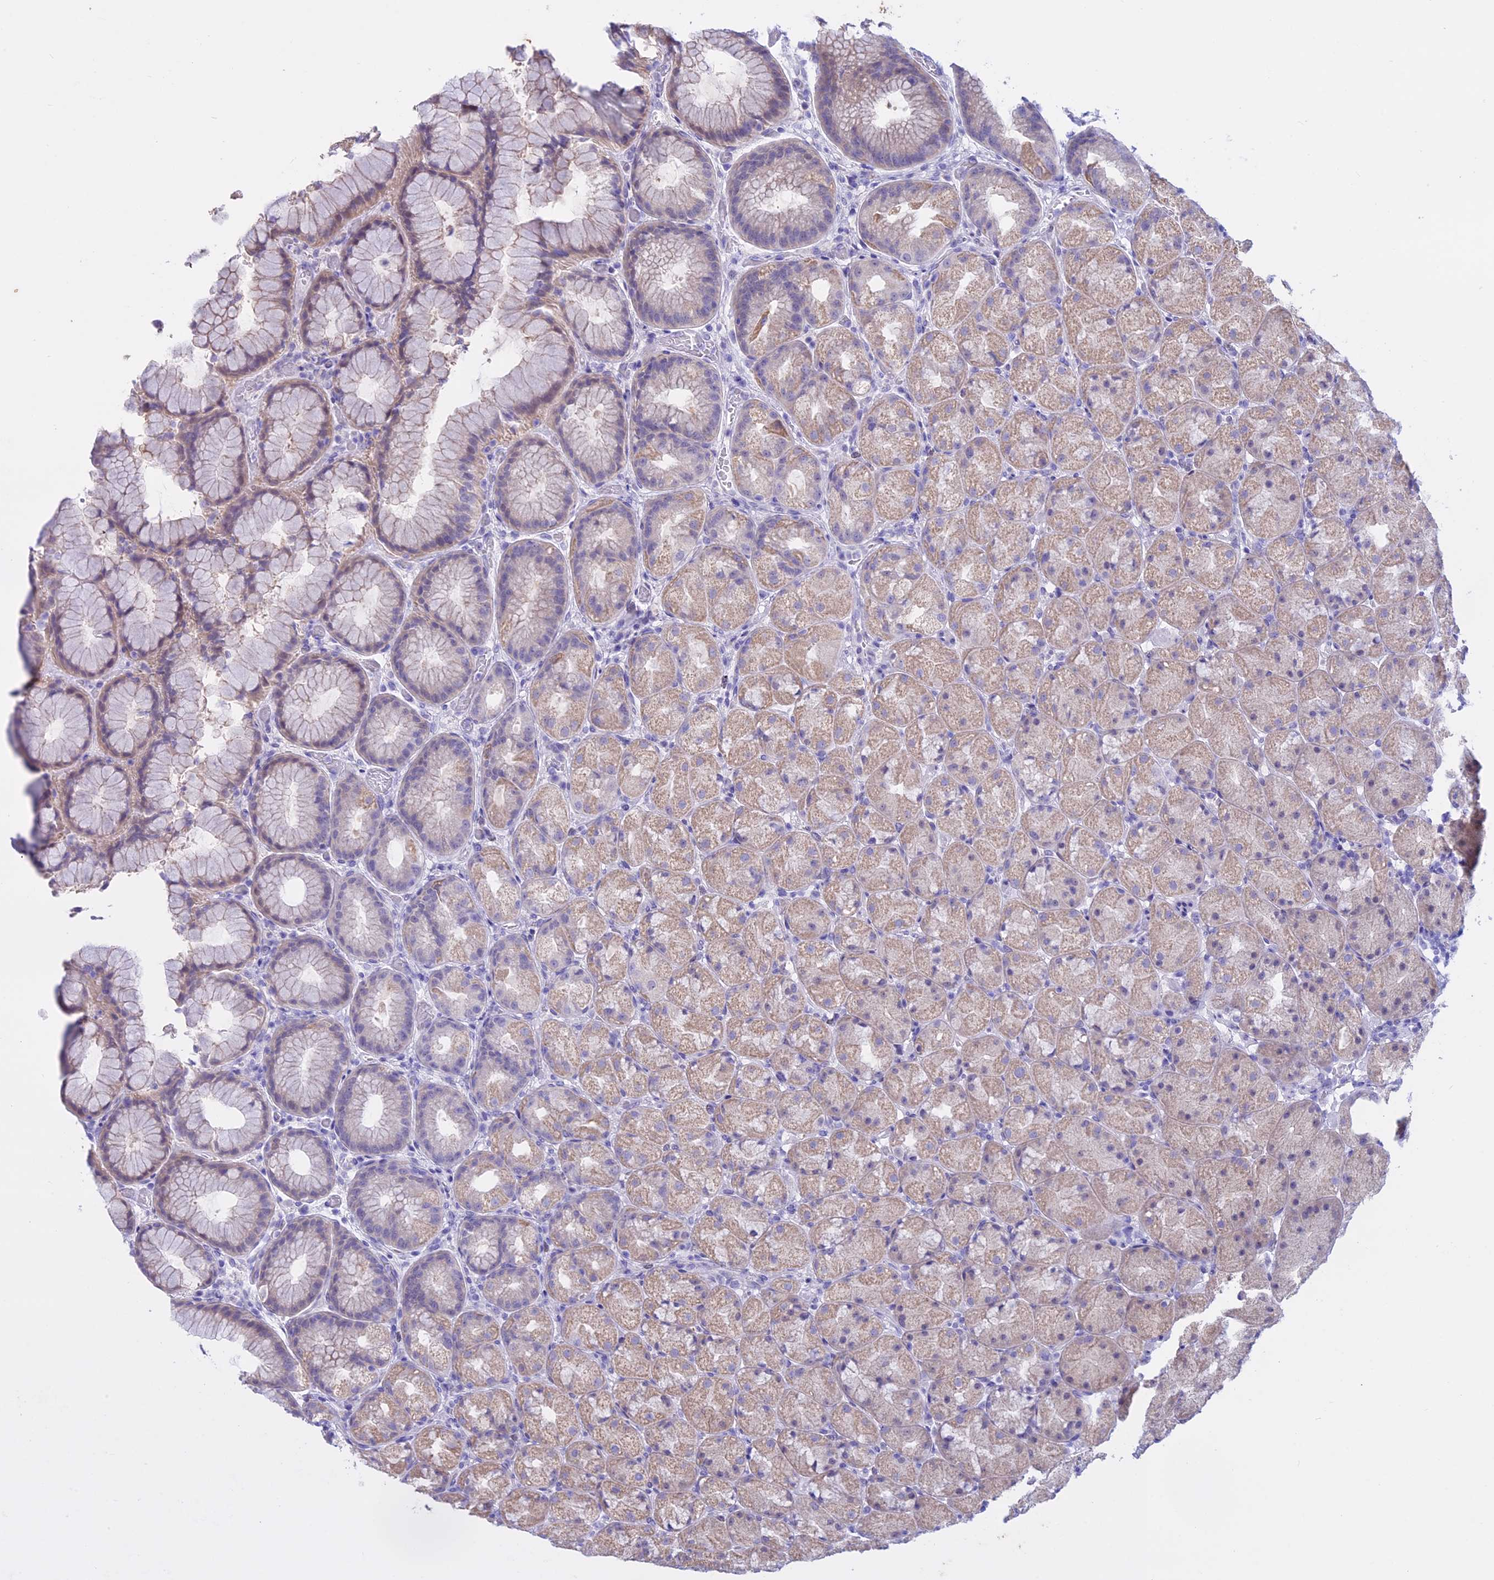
{"staining": {"intensity": "weak", "quantity": "25%-75%", "location": "cytoplasmic/membranous"}, "tissue": "stomach", "cell_type": "Glandular cells", "image_type": "normal", "snomed": [{"axis": "morphology", "description": "Normal tissue, NOS"}, {"axis": "topography", "description": "Stomach, upper"}, {"axis": "topography", "description": "Stomach"}], "caption": "A low amount of weak cytoplasmic/membranous expression is appreciated in approximately 25%-75% of glandular cells in benign stomach.", "gene": "LHFPL2", "patient": {"sex": "male", "age": 48}}